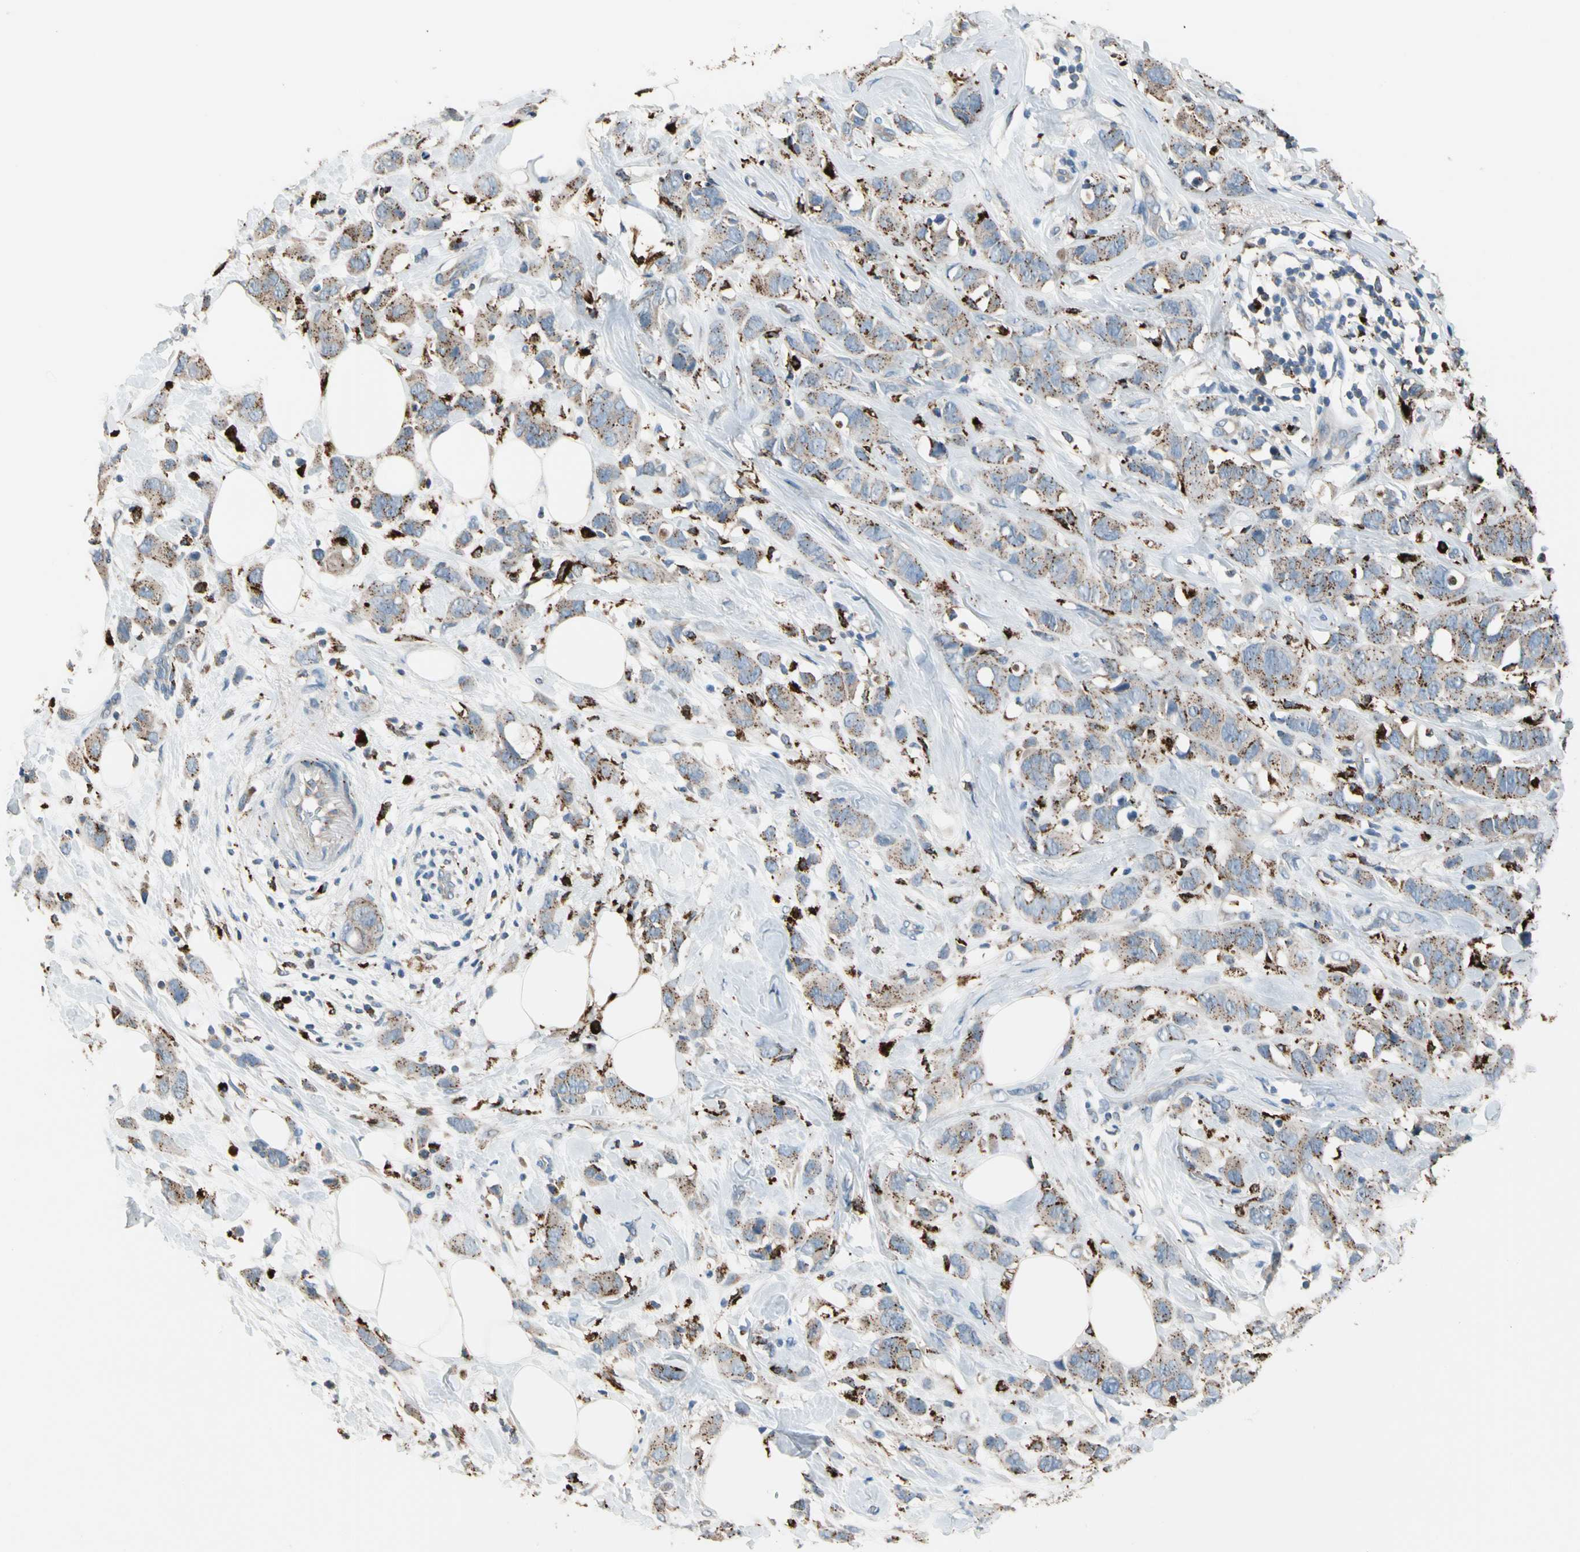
{"staining": {"intensity": "moderate", "quantity": ">75%", "location": "cytoplasmic/membranous"}, "tissue": "breast cancer", "cell_type": "Tumor cells", "image_type": "cancer", "snomed": [{"axis": "morphology", "description": "Normal tissue, NOS"}, {"axis": "morphology", "description": "Duct carcinoma"}, {"axis": "topography", "description": "Breast"}], "caption": "Immunohistochemical staining of breast cancer displays medium levels of moderate cytoplasmic/membranous staining in about >75% of tumor cells.", "gene": "GM2A", "patient": {"sex": "female", "age": 50}}